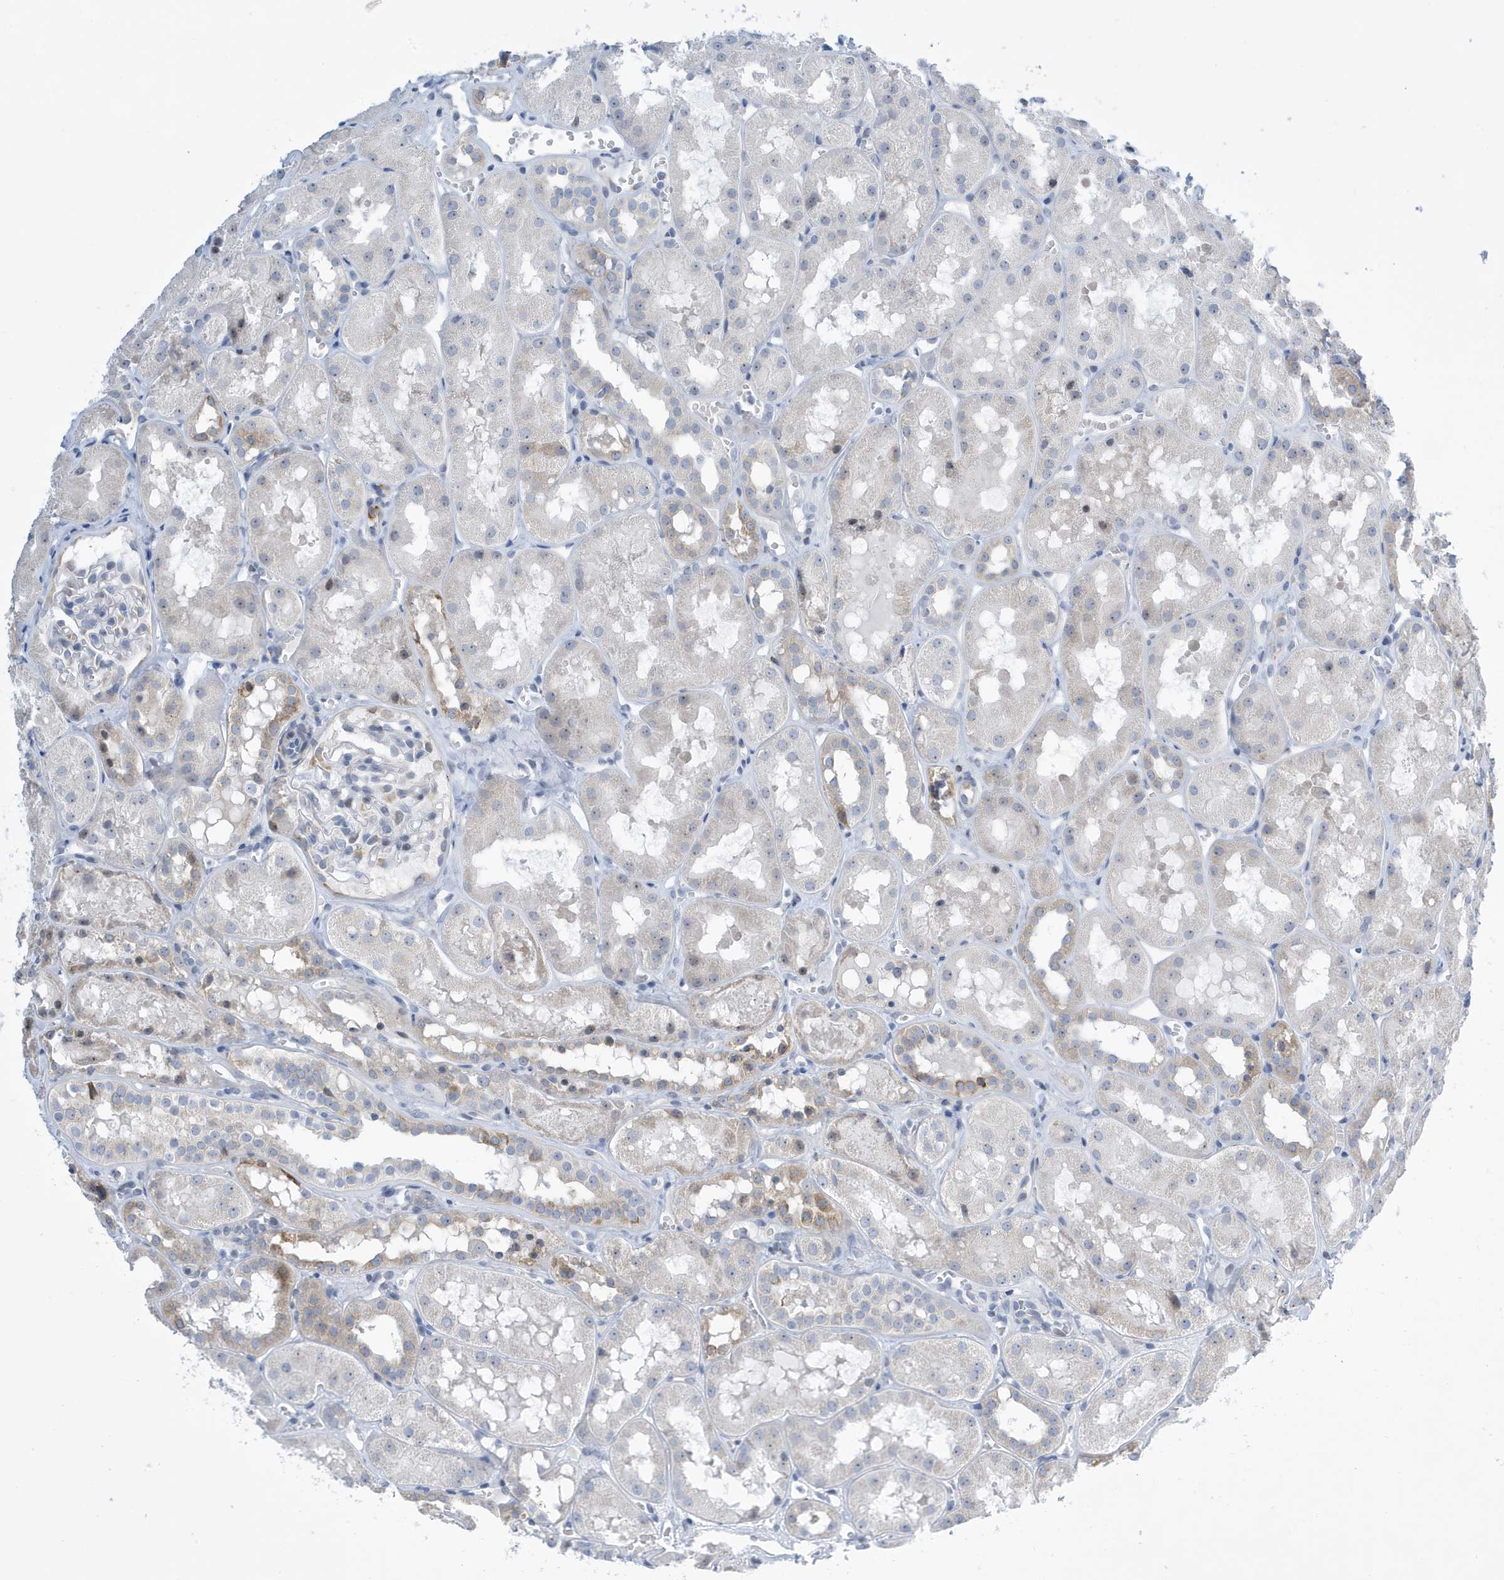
{"staining": {"intensity": "weak", "quantity": "<25%", "location": "cytoplasmic/membranous"}, "tissue": "kidney", "cell_type": "Cells in glomeruli", "image_type": "normal", "snomed": [{"axis": "morphology", "description": "Normal tissue, NOS"}, {"axis": "topography", "description": "Kidney"}], "caption": "Immunohistochemistry photomicrograph of normal kidney: kidney stained with DAB (3,3'-diaminobenzidine) demonstrates no significant protein expression in cells in glomeruli. (Immunohistochemistry (ihc), brightfield microscopy, high magnification).", "gene": "SEMA3F", "patient": {"sex": "male", "age": 16}}